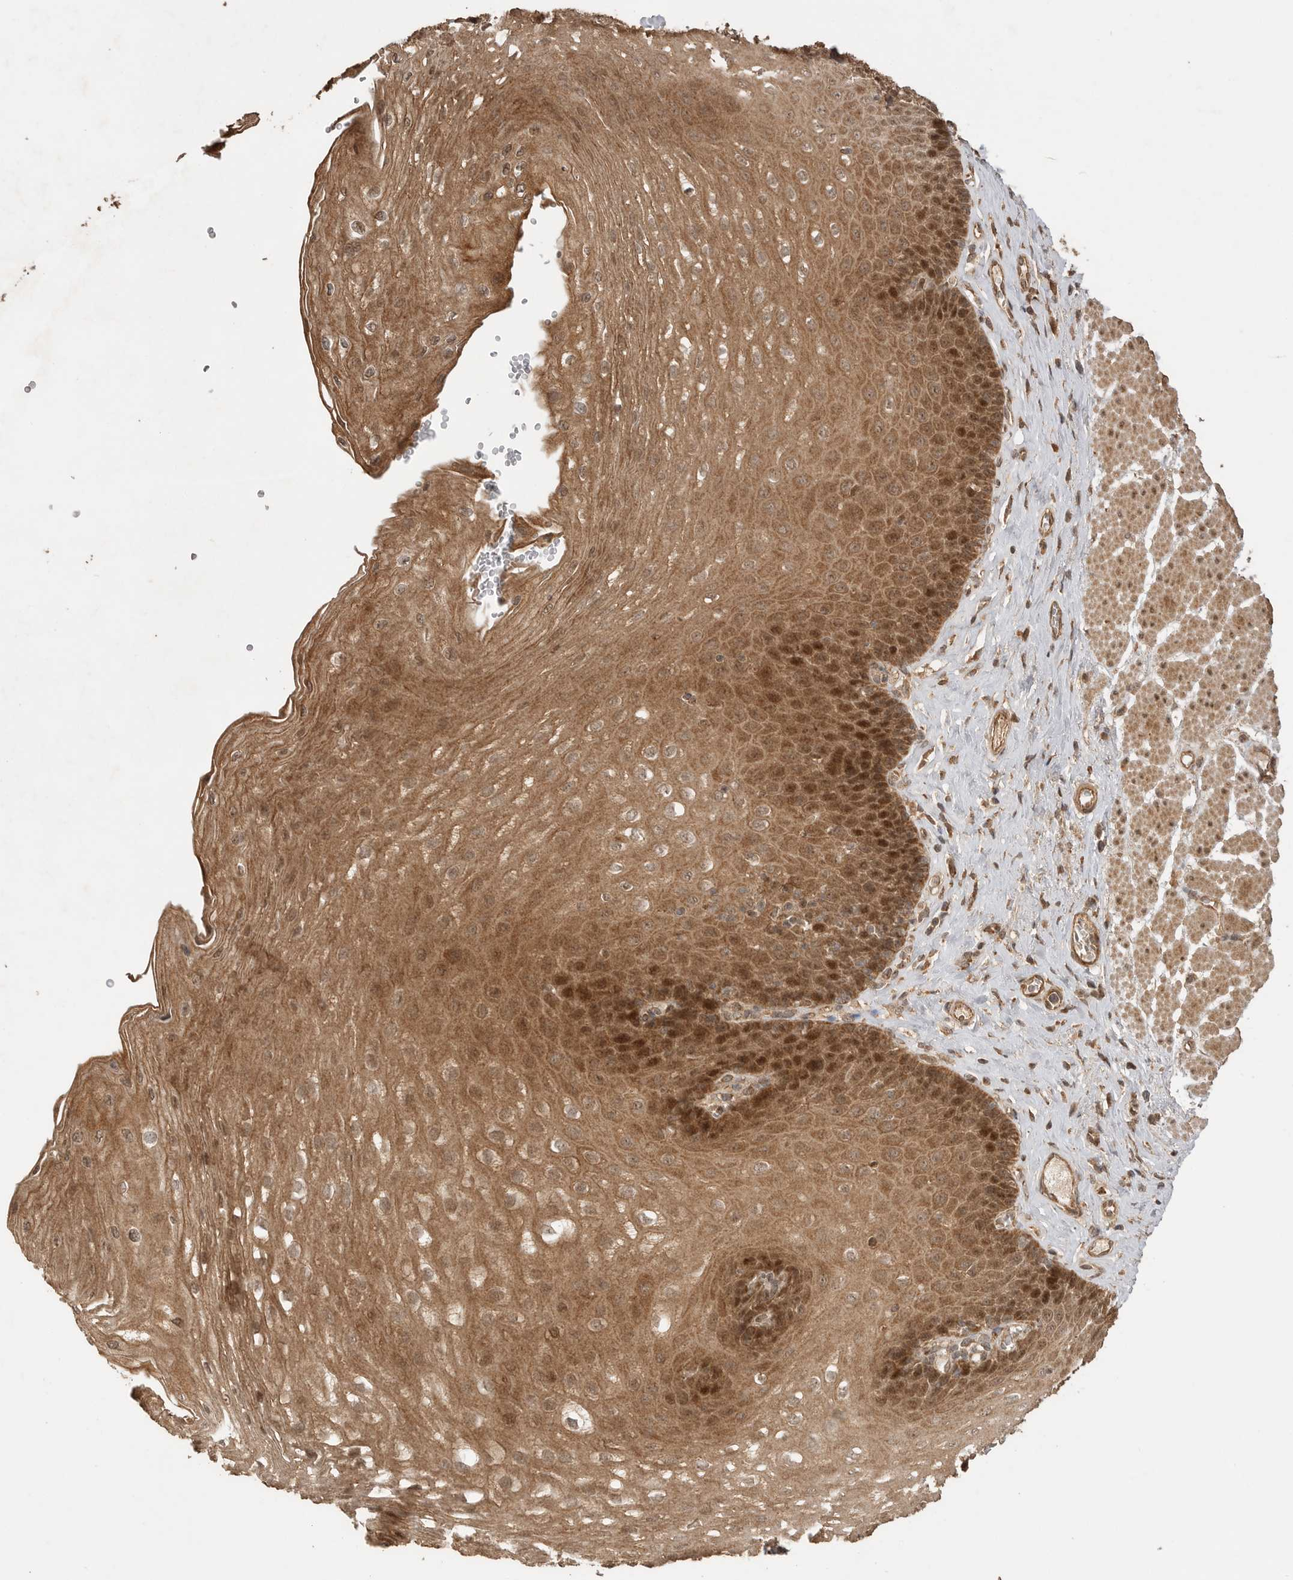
{"staining": {"intensity": "moderate", "quantity": ">75%", "location": "cytoplasmic/membranous,nuclear"}, "tissue": "esophagus", "cell_type": "Squamous epithelial cells", "image_type": "normal", "snomed": [{"axis": "morphology", "description": "Normal tissue, NOS"}, {"axis": "topography", "description": "Esophagus"}], "caption": "A high-resolution photomicrograph shows IHC staining of unremarkable esophagus, which reveals moderate cytoplasmic/membranous,nuclear expression in about >75% of squamous epithelial cells. The protein is stained brown, and the nuclei are stained in blue (DAB (3,3'-diaminobenzidine) IHC with brightfield microscopy, high magnification).", "gene": "BOC", "patient": {"sex": "female", "age": 66}}